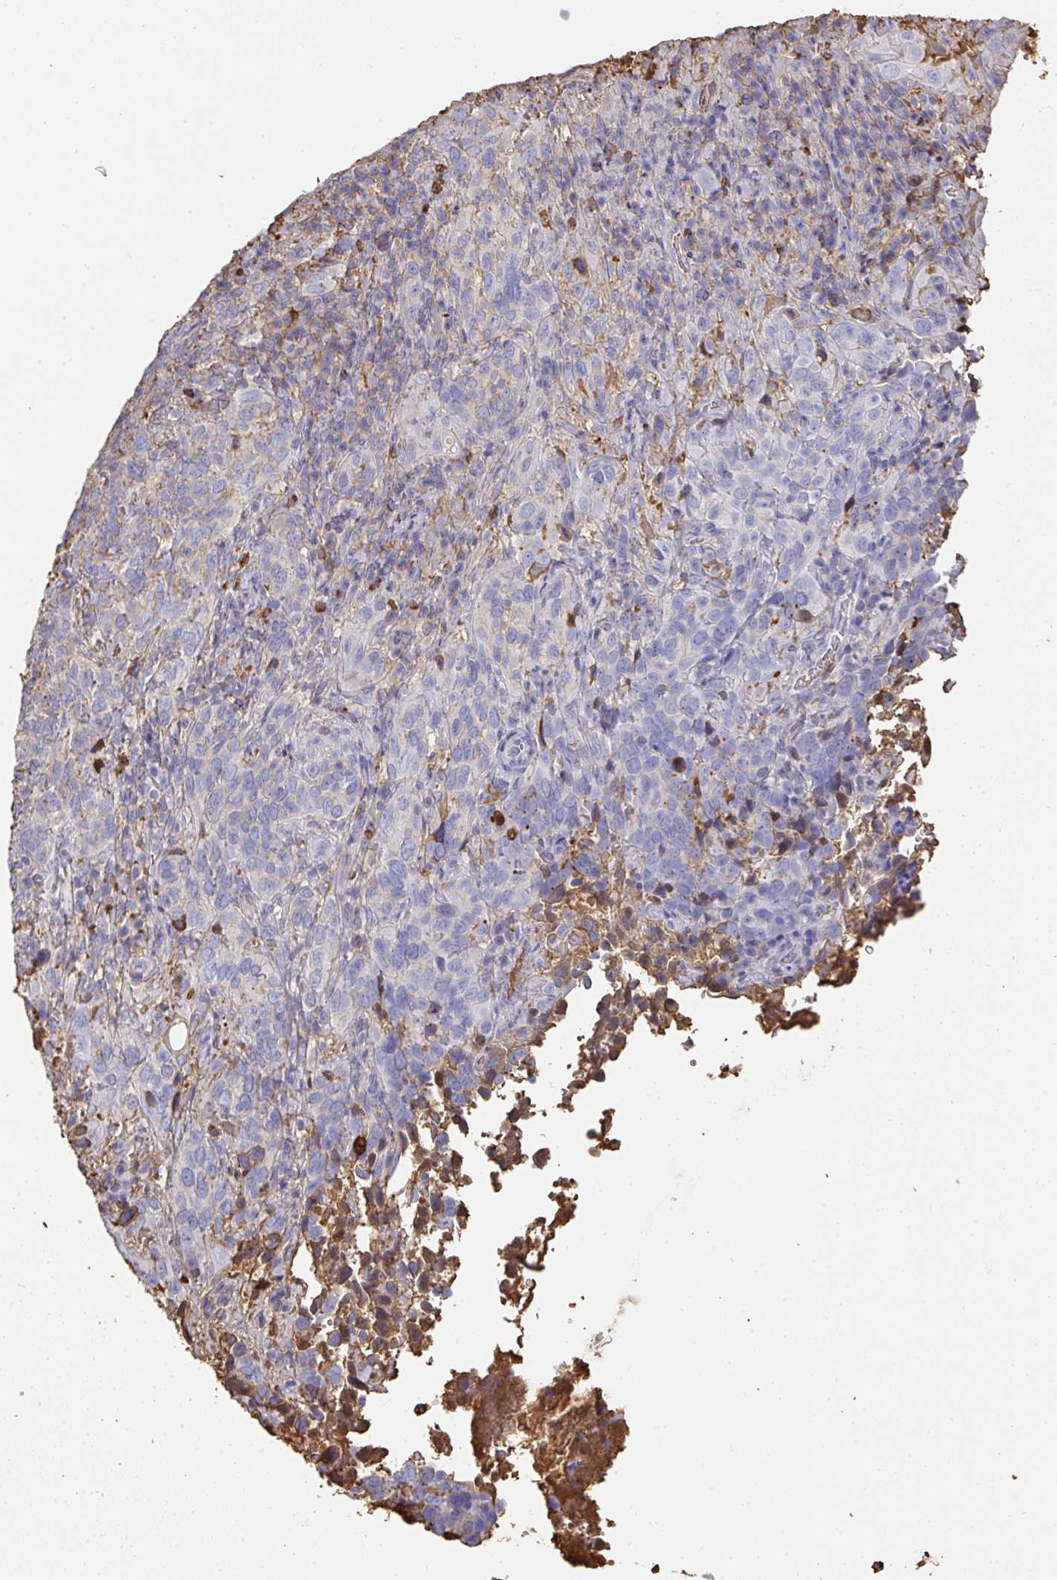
{"staining": {"intensity": "negative", "quantity": "none", "location": "none"}, "tissue": "cervical cancer", "cell_type": "Tumor cells", "image_type": "cancer", "snomed": [{"axis": "morphology", "description": "Squamous cell carcinoma, NOS"}, {"axis": "topography", "description": "Cervix"}], "caption": "The image shows no staining of tumor cells in squamous cell carcinoma (cervical).", "gene": "ALB", "patient": {"sex": "female", "age": 51}}